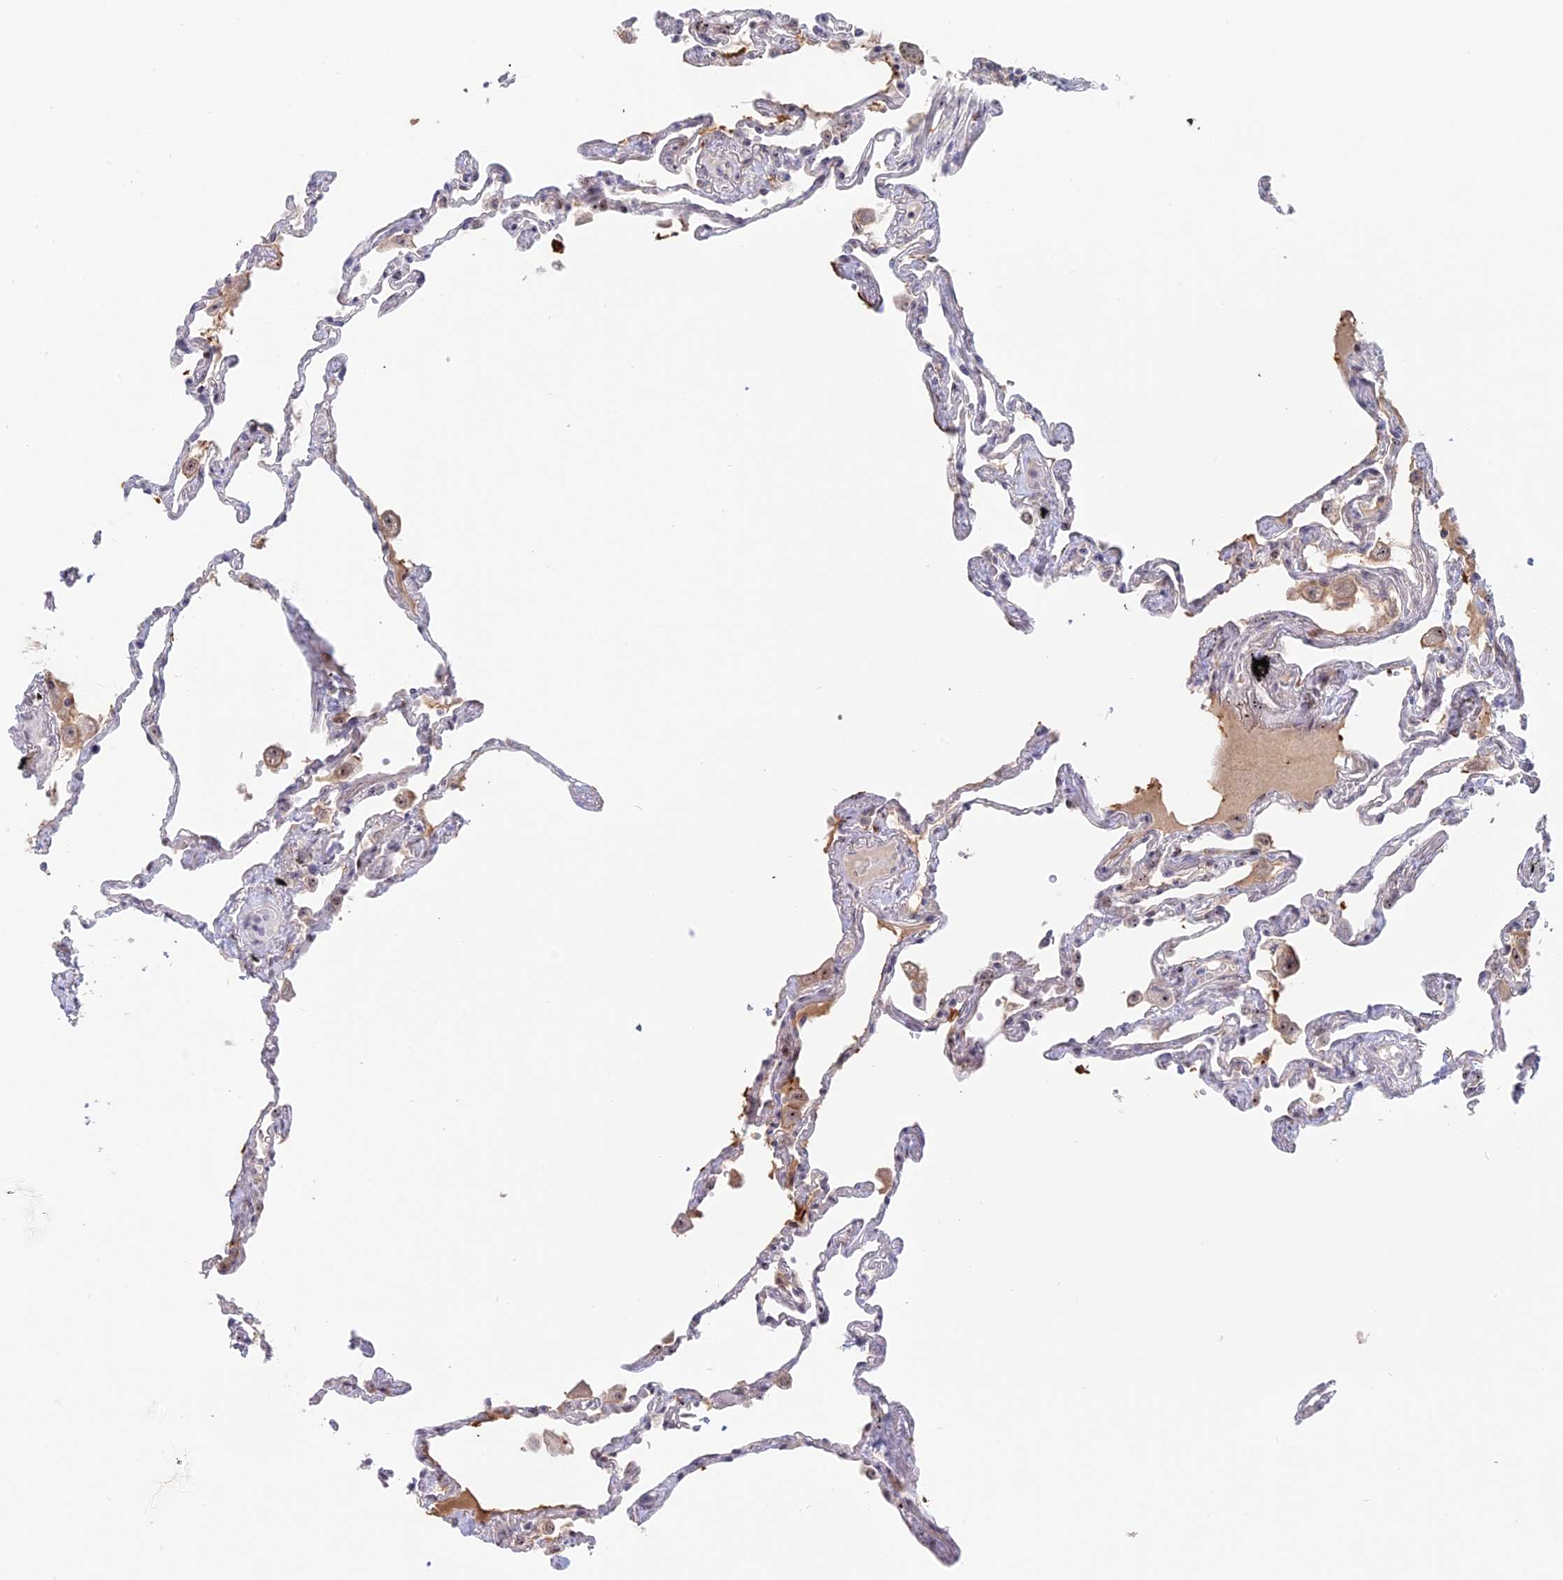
{"staining": {"intensity": "moderate", "quantity": "25%-75%", "location": "nuclear"}, "tissue": "lung", "cell_type": "Alveolar cells", "image_type": "normal", "snomed": [{"axis": "morphology", "description": "Normal tissue, NOS"}, {"axis": "topography", "description": "Lung"}], "caption": "The micrograph reveals staining of benign lung, revealing moderate nuclear protein expression (brown color) within alveolar cells. Using DAB (brown) and hematoxylin (blue) stains, captured at high magnification using brightfield microscopy.", "gene": "FAM131A", "patient": {"sex": "female", "age": 67}}